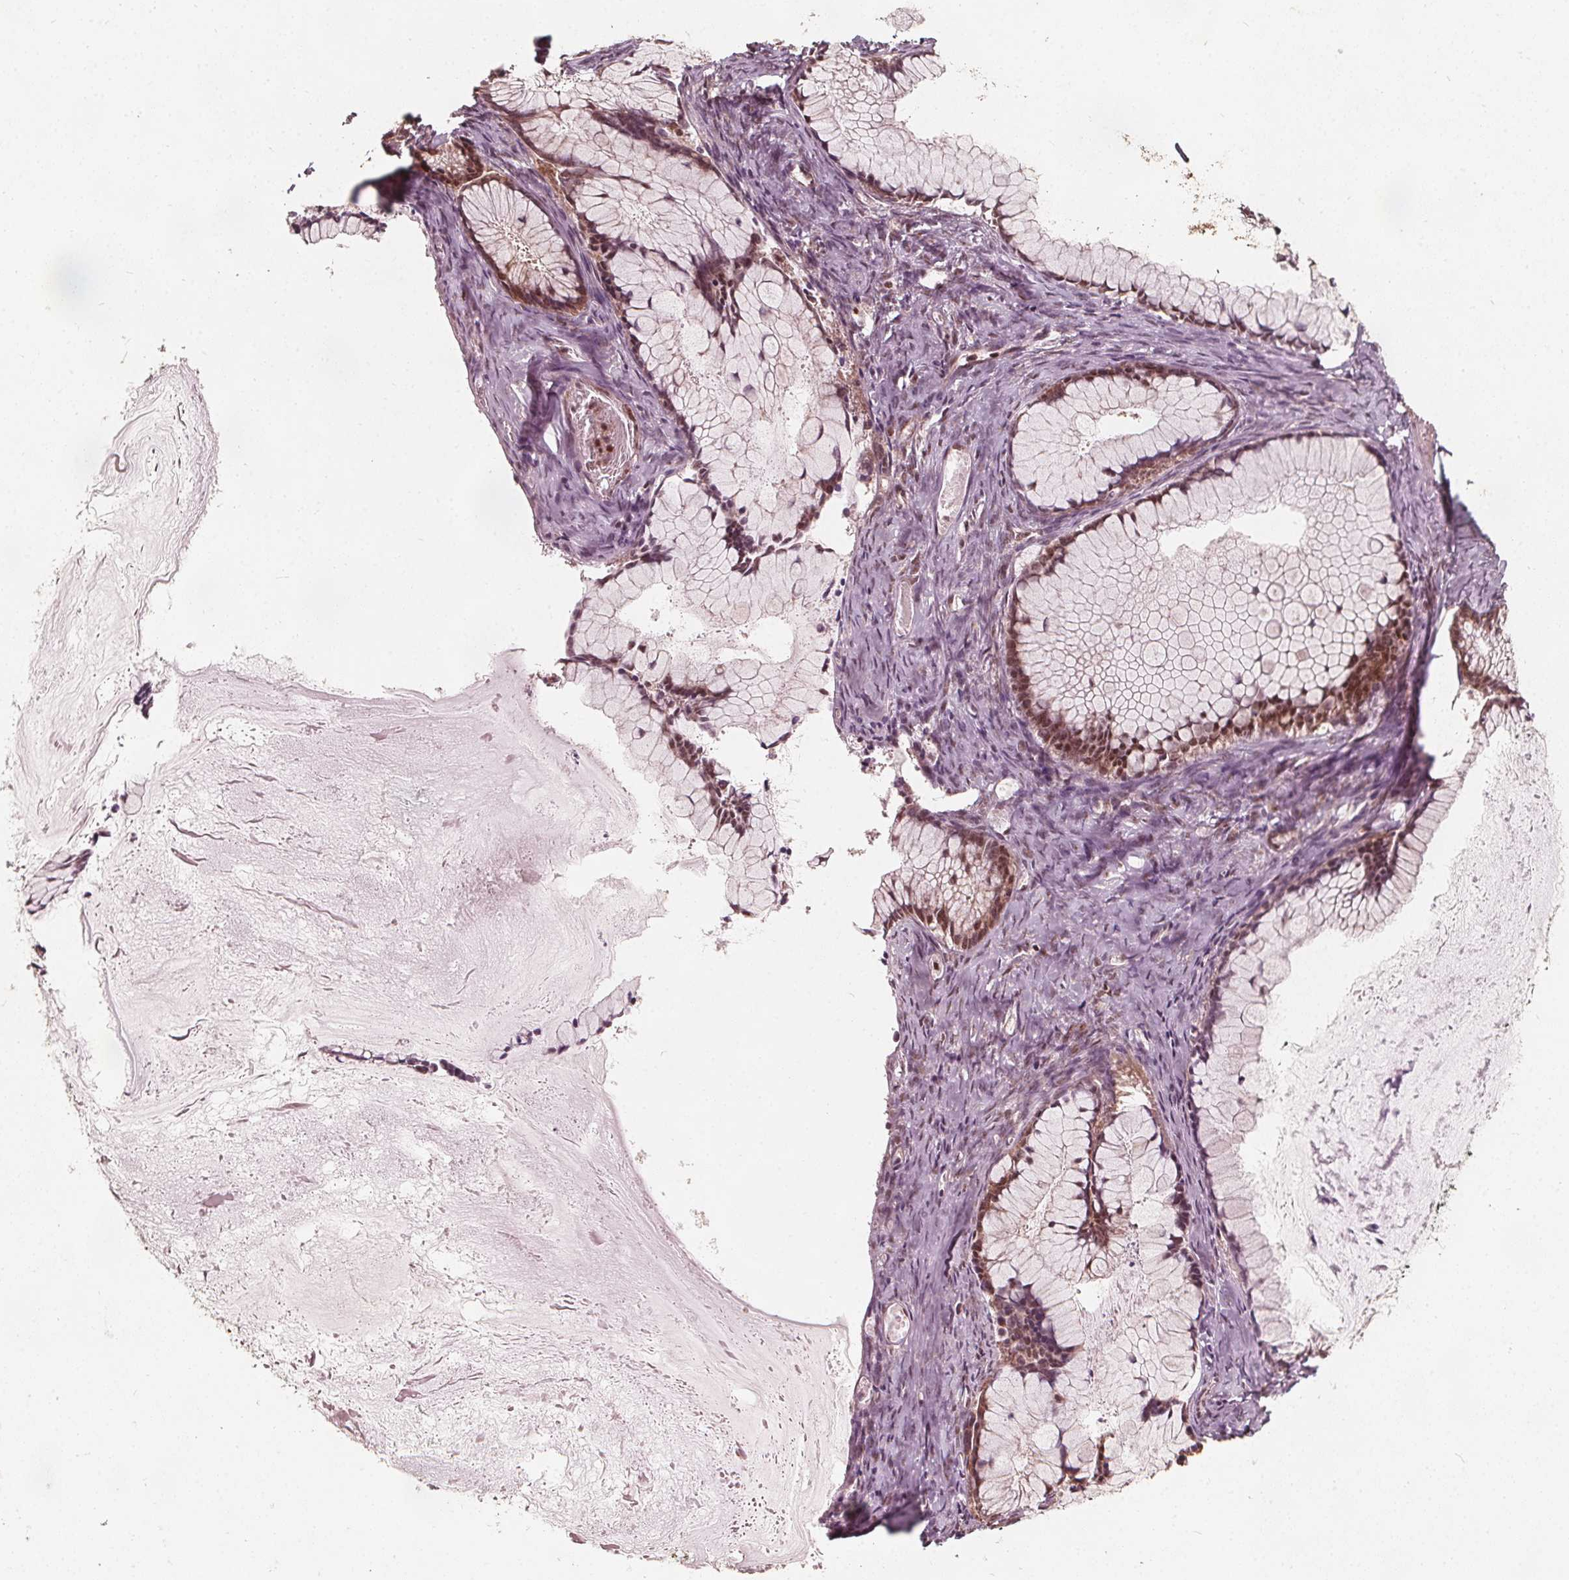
{"staining": {"intensity": "moderate", "quantity": ">75%", "location": "cytoplasmic/membranous,nuclear"}, "tissue": "ovarian cancer", "cell_type": "Tumor cells", "image_type": "cancer", "snomed": [{"axis": "morphology", "description": "Cystadenocarcinoma, mucinous, NOS"}, {"axis": "topography", "description": "Ovary"}], "caption": "IHC of ovarian cancer shows medium levels of moderate cytoplasmic/membranous and nuclear staining in approximately >75% of tumor cells. IHC stains the protein of interest in brown and the nuclei are stained blue.", "gene": "AIP", "patient": {"sex": "female", "age": 41}}